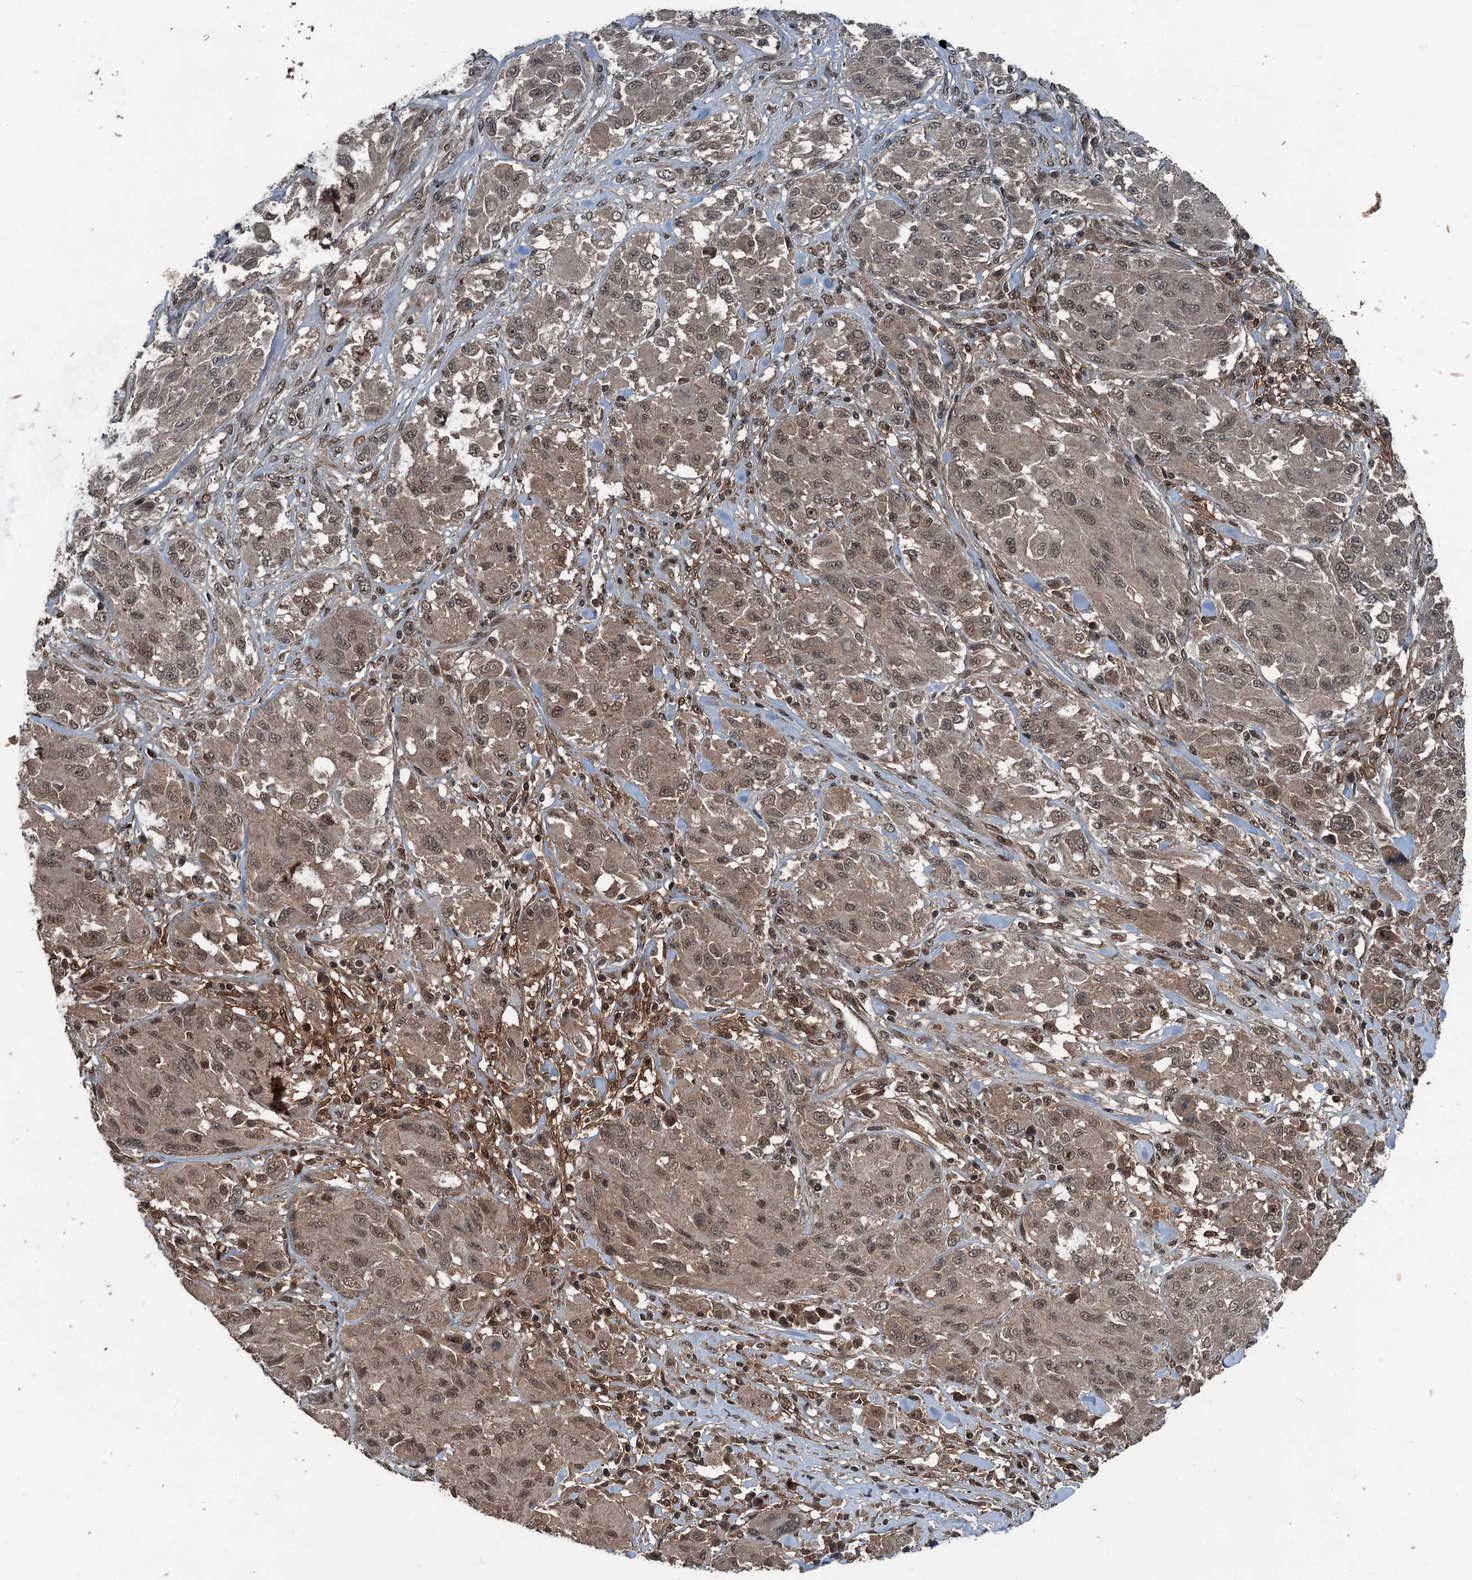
{"staining": {"intensity": "moderate", "quantity": ">75%", "location": "cytoplasmic/membranous,nuclear"}, "tissue": "melanoma", "cell_type": "Tumor cells", "image_type": "cancer", "snomed": [{"axis": "morphology", "description": "Malignant melanoma, NOS"}, {"axis": "topography", "description": "Skin"}], "caption": "Approximately >75% of tumor cells in melanoma exhibit moderate cytoplasmic/membranous and nuclear protein positivity as visualized by brown immunohistochemical staining.", "gene": "UBXN6", "patient": {"sex": "female", "age": 91}}